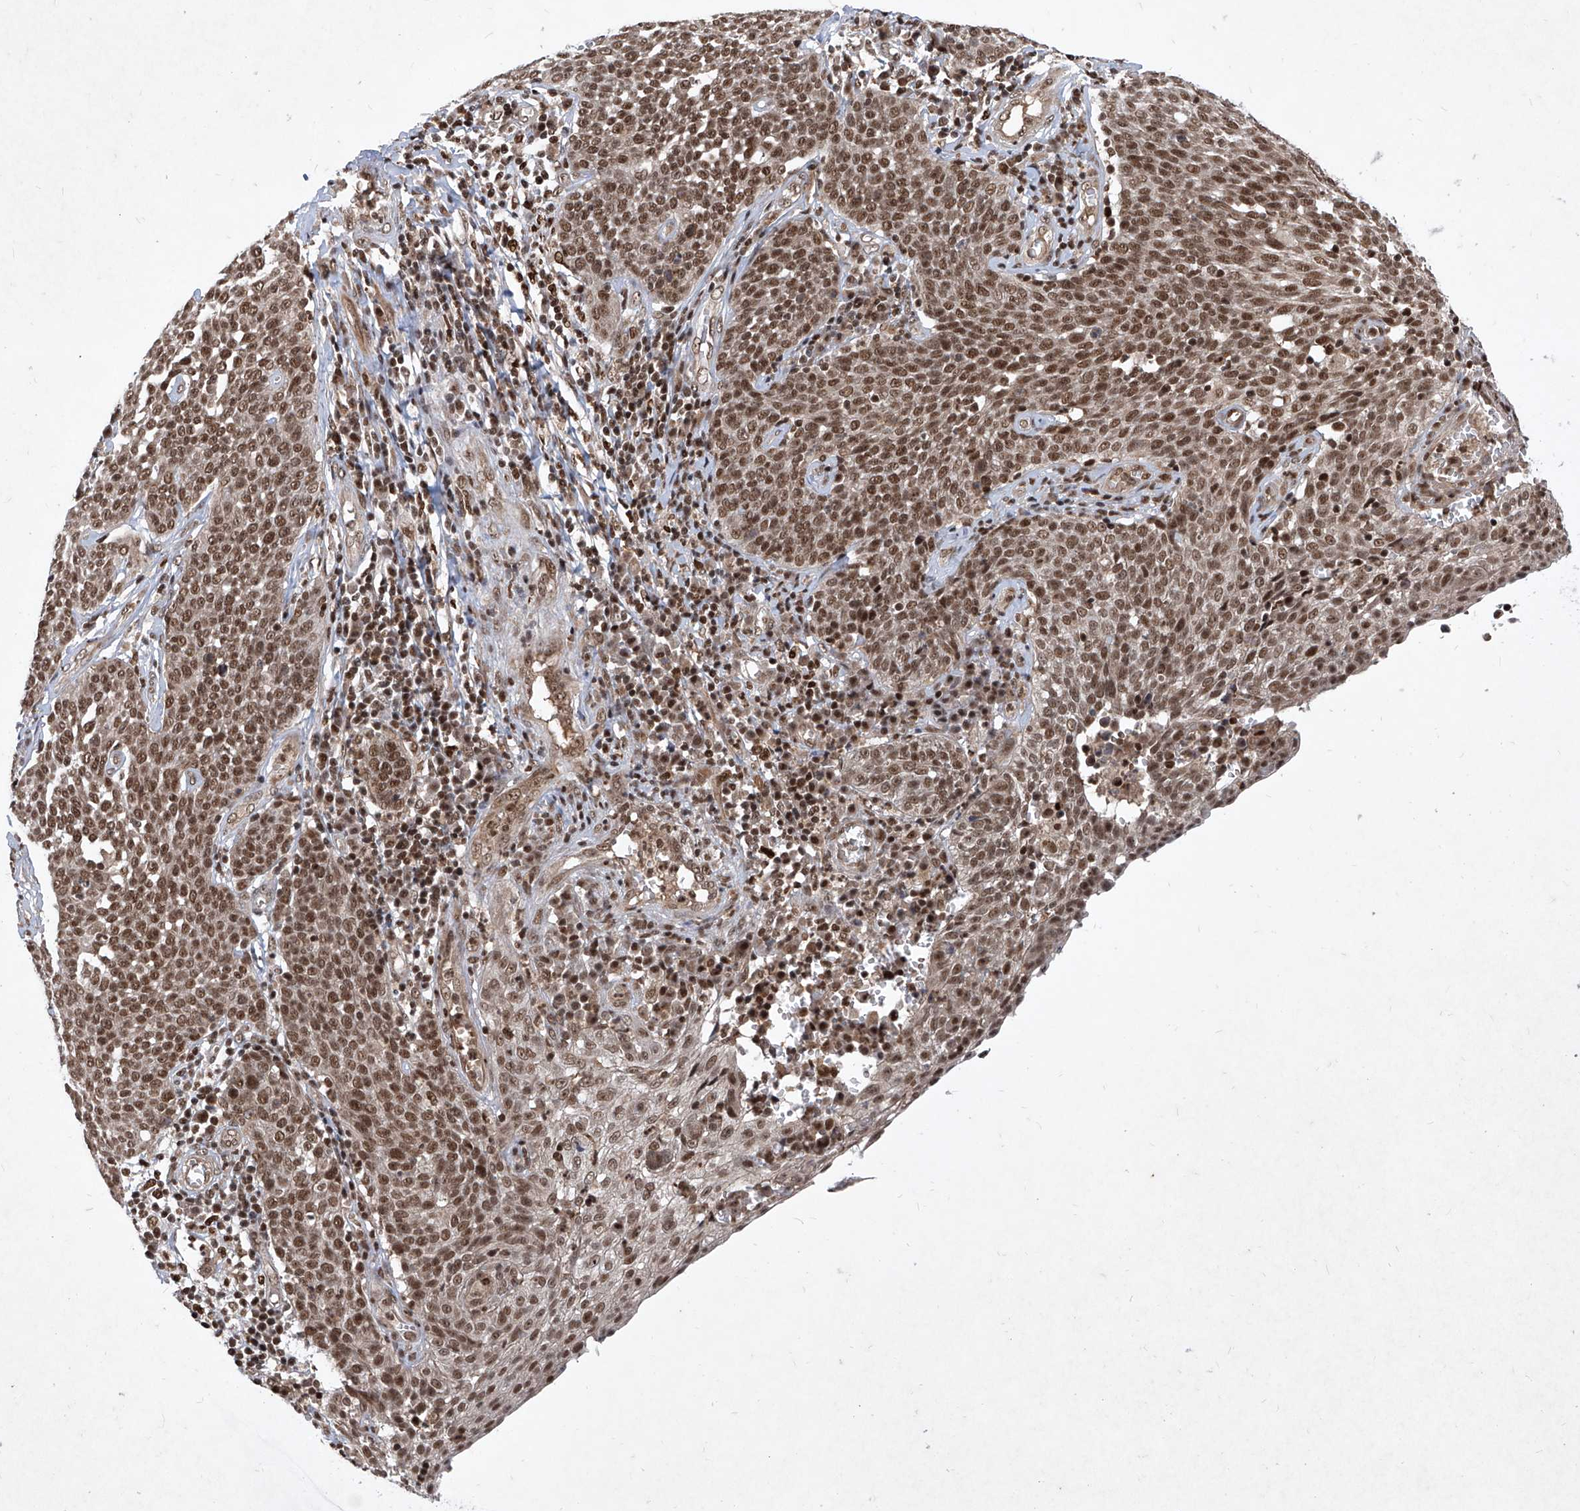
{"staining": {"intensity": "moderate", "quantity": ">75%", "location": "nuclear"}, "tissue": "cervical cancer", "cell_type": "Tumor cells", "image_type": "cancer", "snomed": [{"axis": "morphology", "description": "Squamous cell carcinoma, NOS"}, {"axis": "topography", "description": "Cervix"}], "caption": "About >75% of tumor cells in human squamous cell carcinoma (cervical) show moderate nuclear protein expression as visualized by brown immunohistochemical staining.", "gene": "IRF2", "patient": {"sex": "female", "age": 34}}